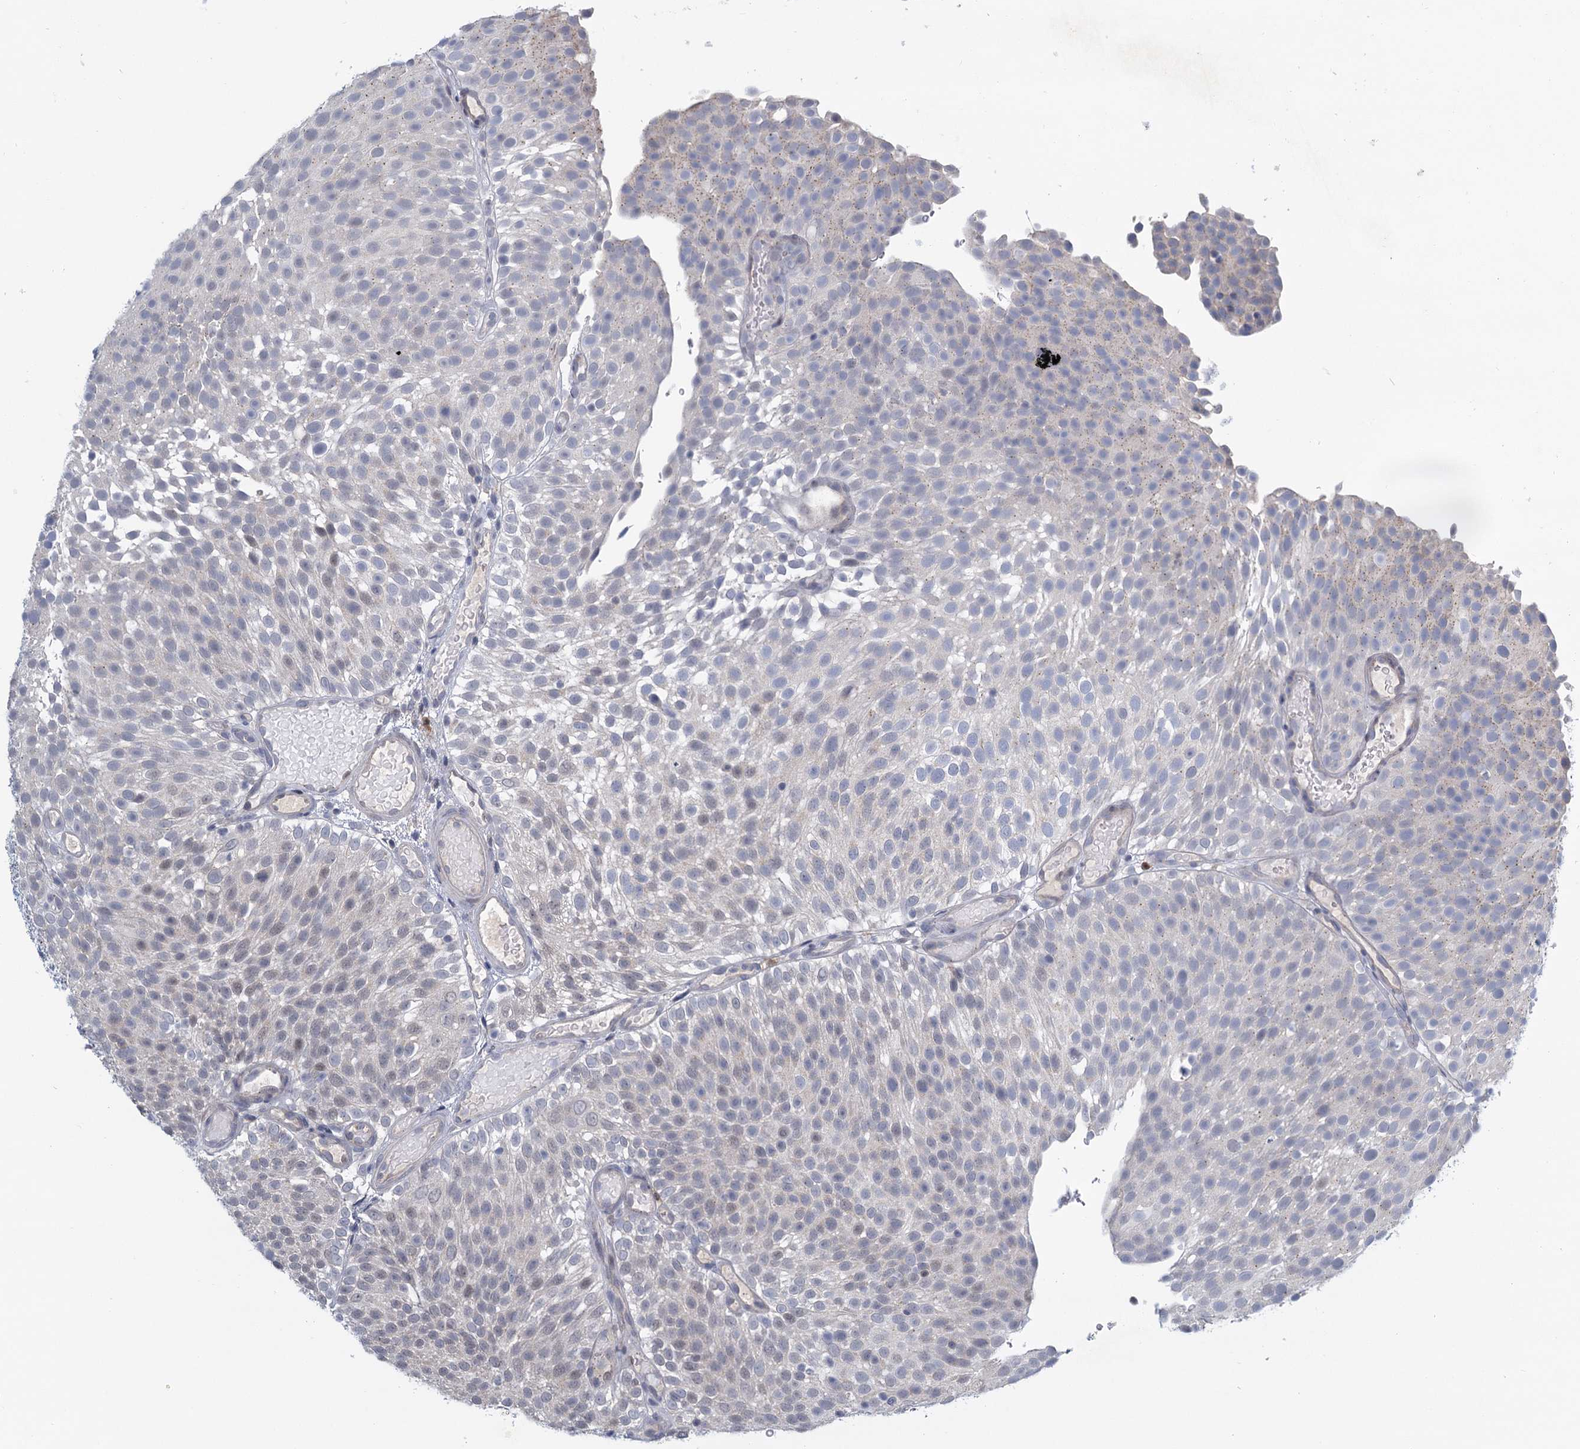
{"staining": {"intensity": "negative", "quantity": "none", "location": "none"}, "tissue": "urothelial cancer", "cell_type": "Tumor cells", "image_type": "cancer", "snomed": [{"axis": "morphology", "description": "Urothelial carcinoma, Low grade"}, {"axis": "topography", "description": "Urinary bladder"}], "caption": "An immunohistochemistry (IHC) histopathology image of urothelial cancer is shown. There is no staining in tumor cells of urothelial cancer.", "gene": "STAP1", "patient": {"sex": "male", "age": 78}}